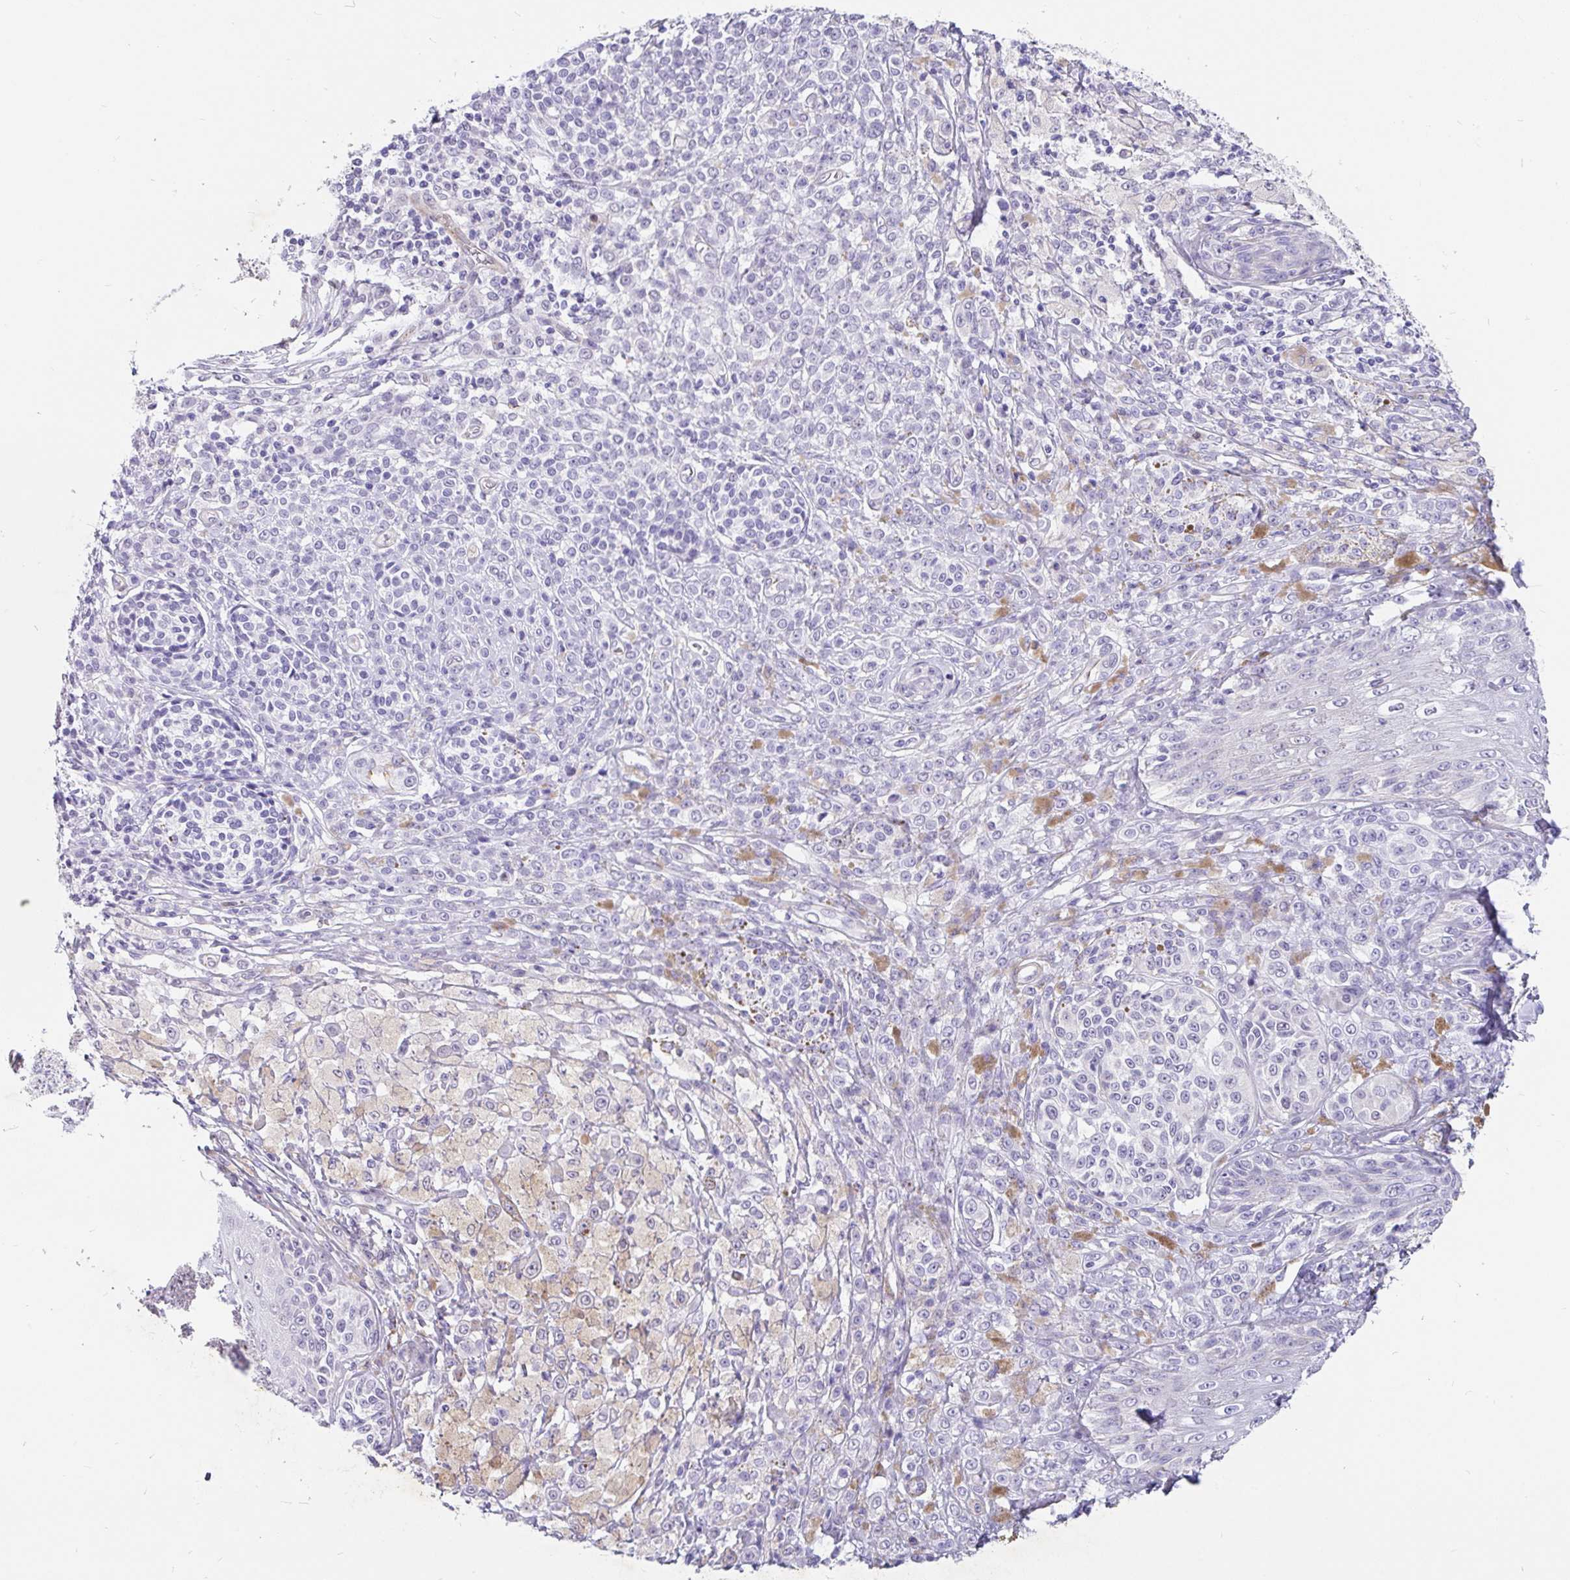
{"staining": {"intensity": "negative", "quantity": "none", "location": "none"}, "tissue": "melanoma", "cell_type": "Tumor cells", "image_type": "cancer", "snomed": [{"axis": "morphology", "description": "Malignant melanoma, NOS"}, {"axis": "topography", "description": "Skin"}], "caption": "The immunohistochemistry (IHC) micrograph has no significant positivity in tumor cells of malignant melanoma tissue.", "gene": "EML5", "patient": {"sex": "male", "age": 42}}